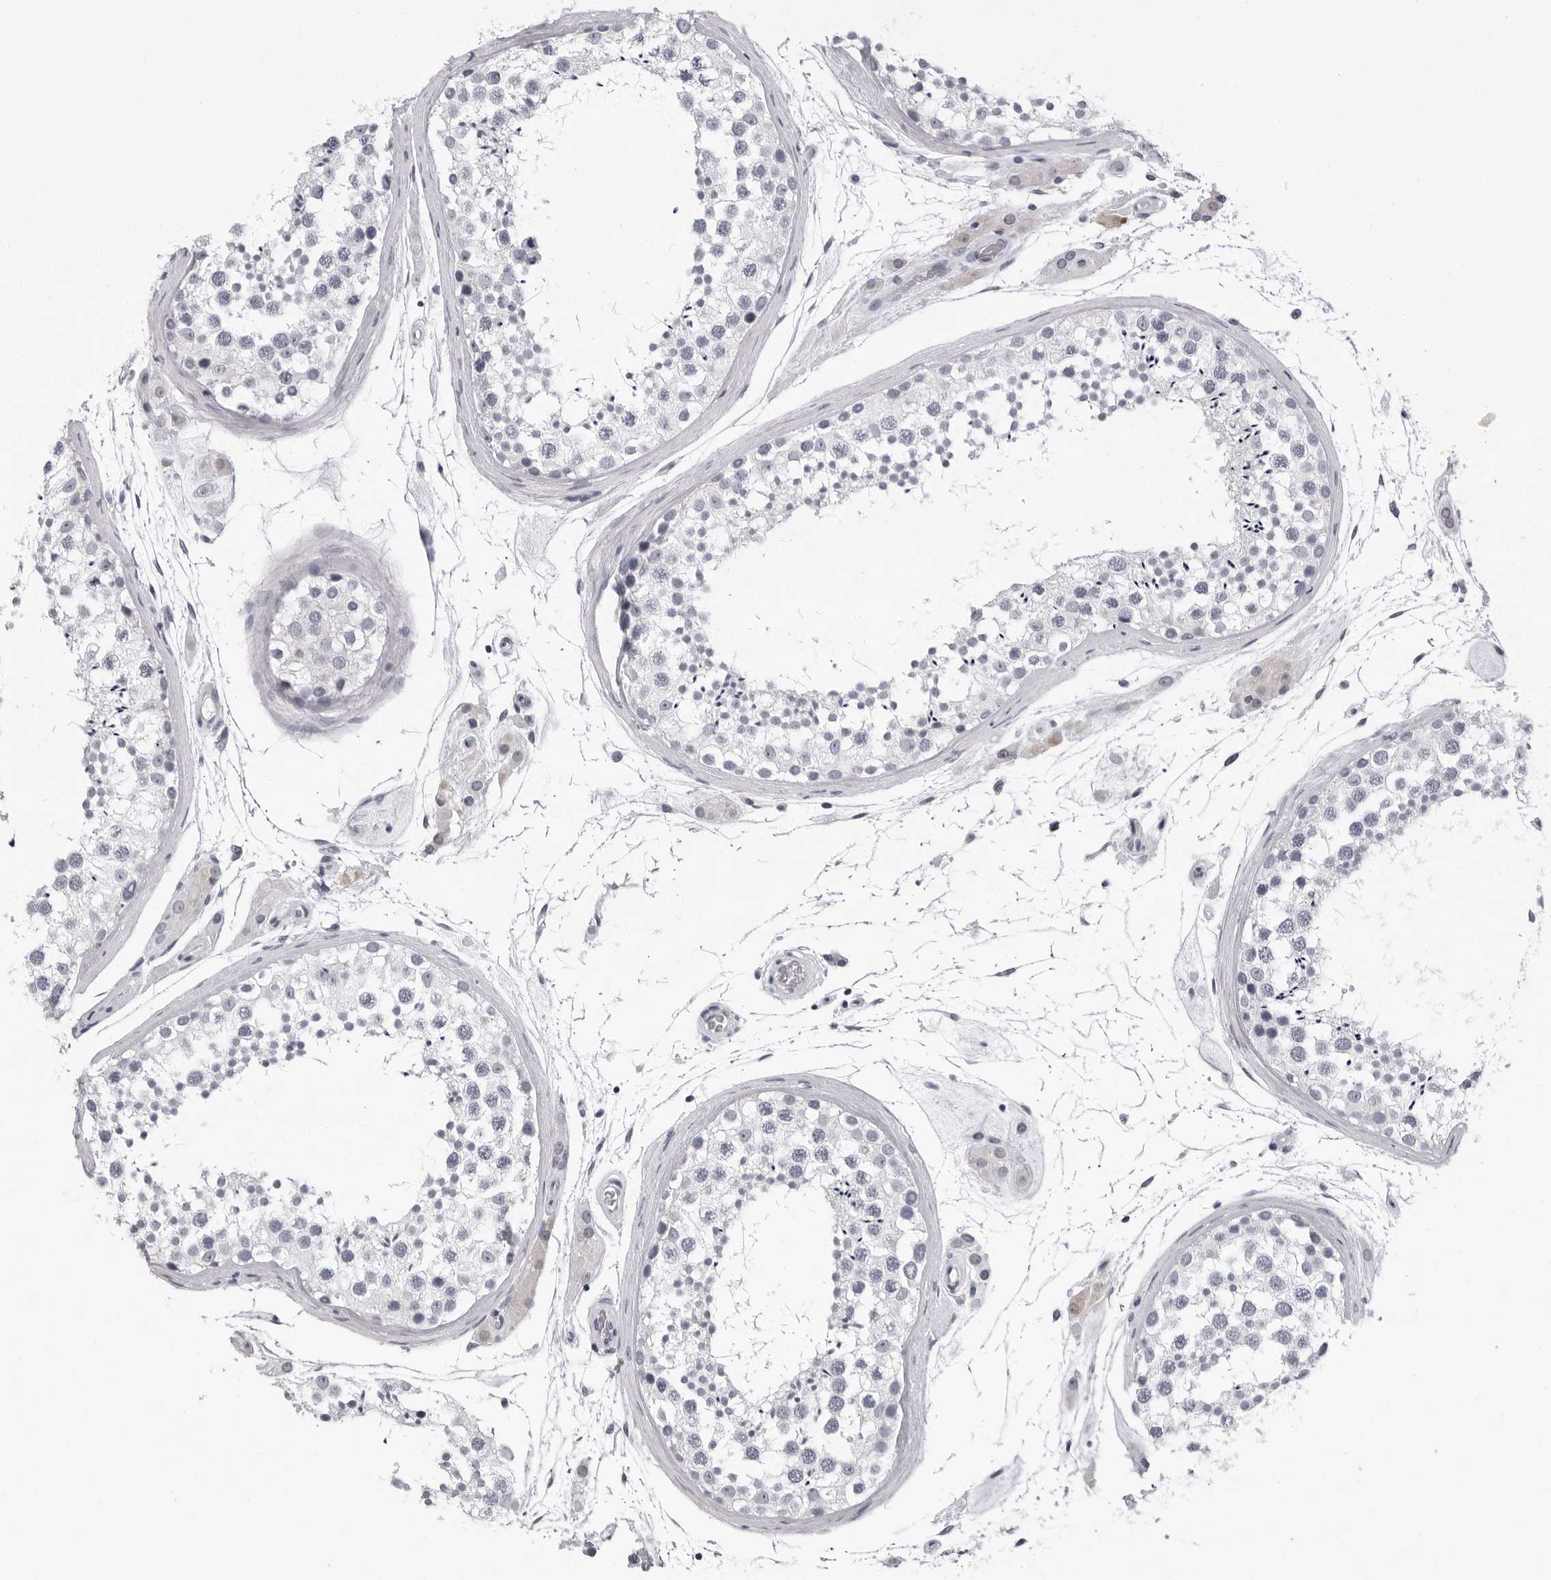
{"staining": {"intensity": "negative", "quantity": "none", "location": "none"}, "tissue": "testis", "cell_type": "Cells in seminiferous ducts", "image_type": "normal", "snomed": [{"axis": "morphology", "description": "Normal tissue, NOS"}, {"axis": "topography", "description": "Testis"}], "caption": "DAB immunohistochemical staining of benign human testis reveals no significant staining in cells in seminiferous ducts. (DAB (3,3'-diaminobenzidine) IHC, high magnification).", "gene": "CCDC28B", "patient": {"sex": "male", "age": 46}}